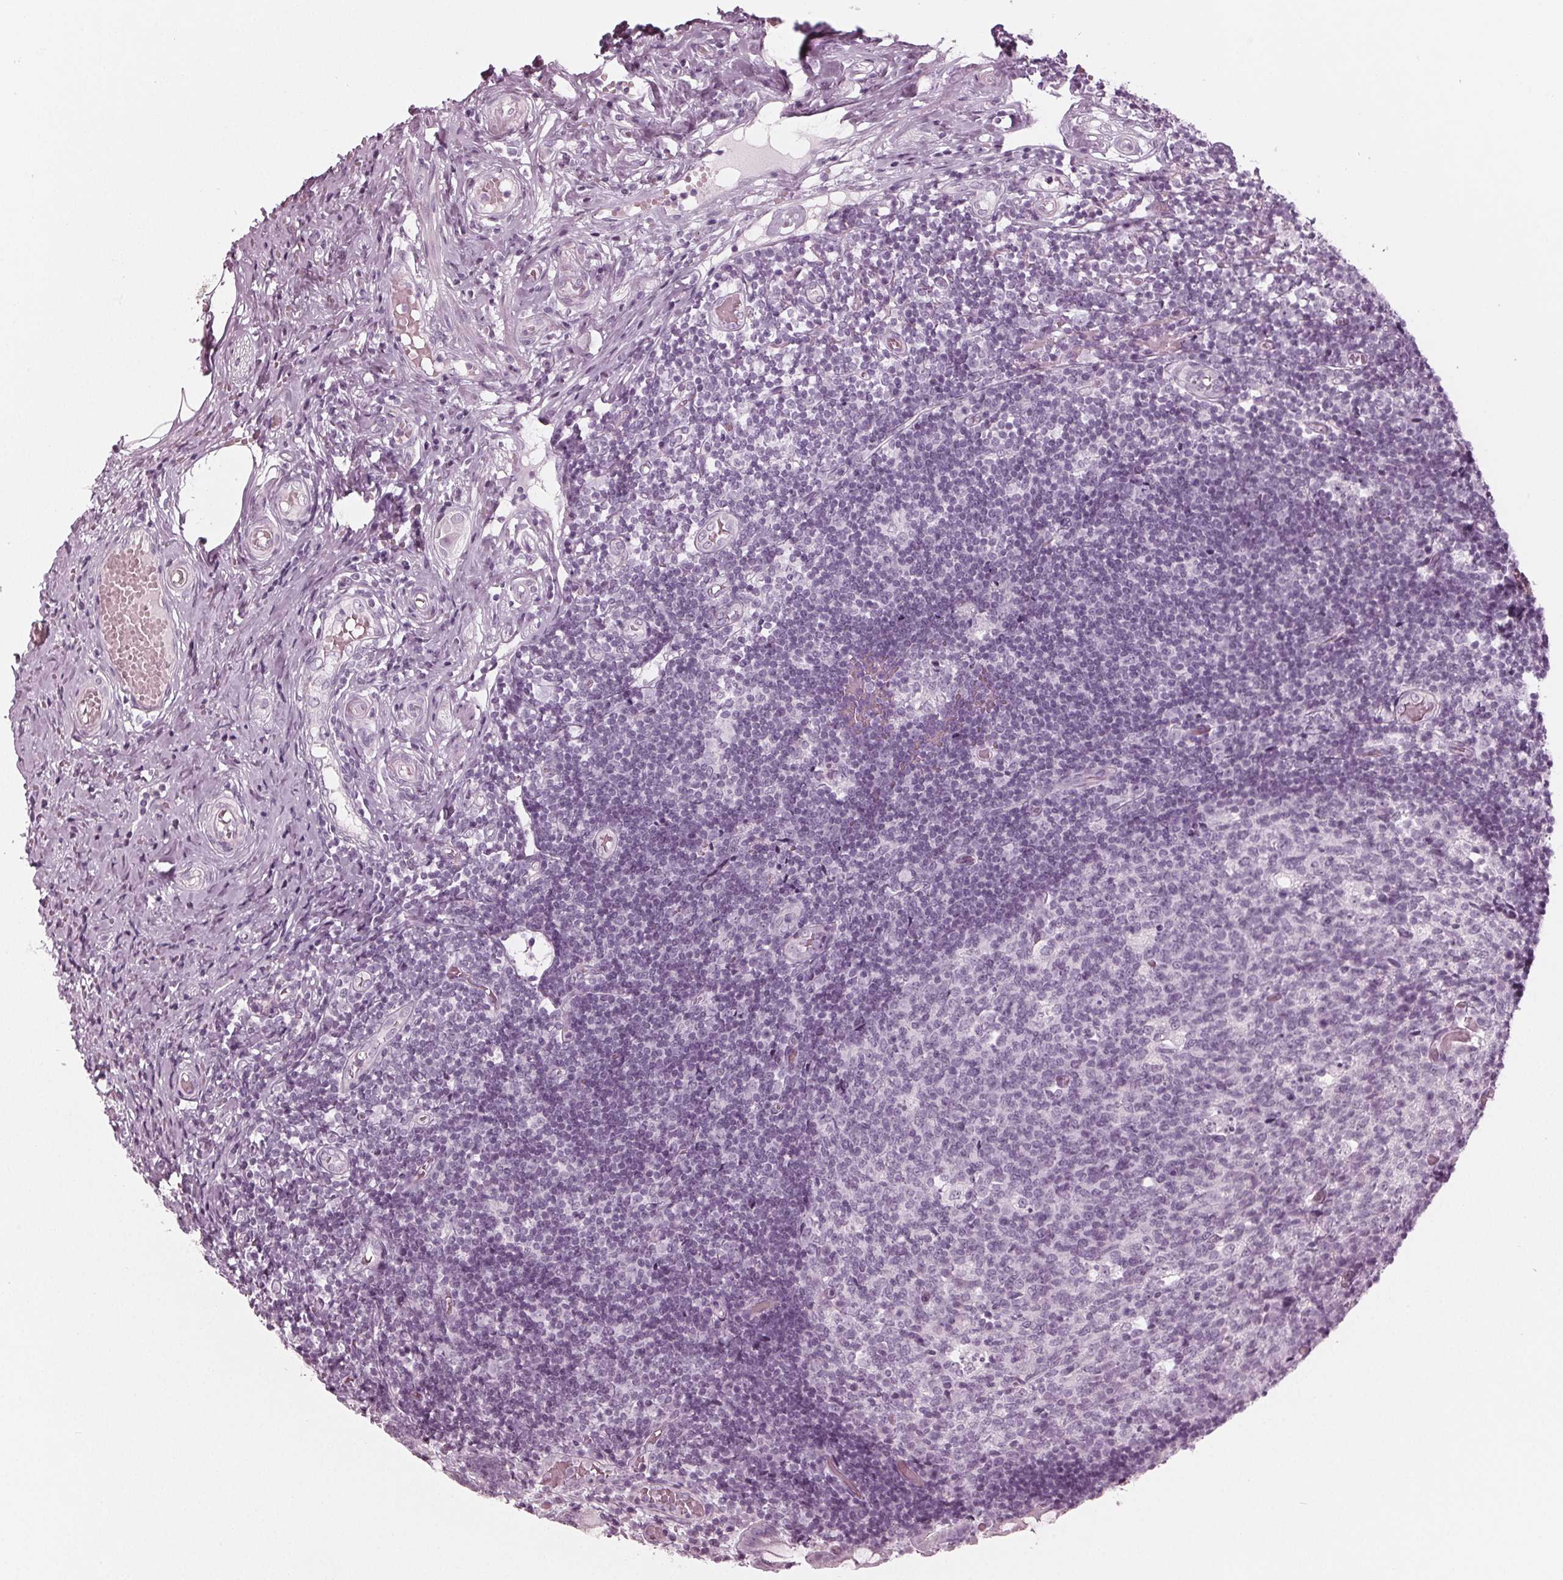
{"staining": {"intensity": "negative", "quantity": "none", "location": "none"}, "tissue": "appendix", "cell_type": "Glandular cells", "image_type": "normal", "snomed": [{"axis": "morphology", "description": "Normal tissue, NOS"}, {"axis": "topography", "description": "Appendix"}], "caption": "Glandular cells are negative for protein expression in benign human appendix. (DAB immunohistochemistry (IHC), high magnification).", "gene": "KRT28", "patient": {"sex": "female", "age": 32}}